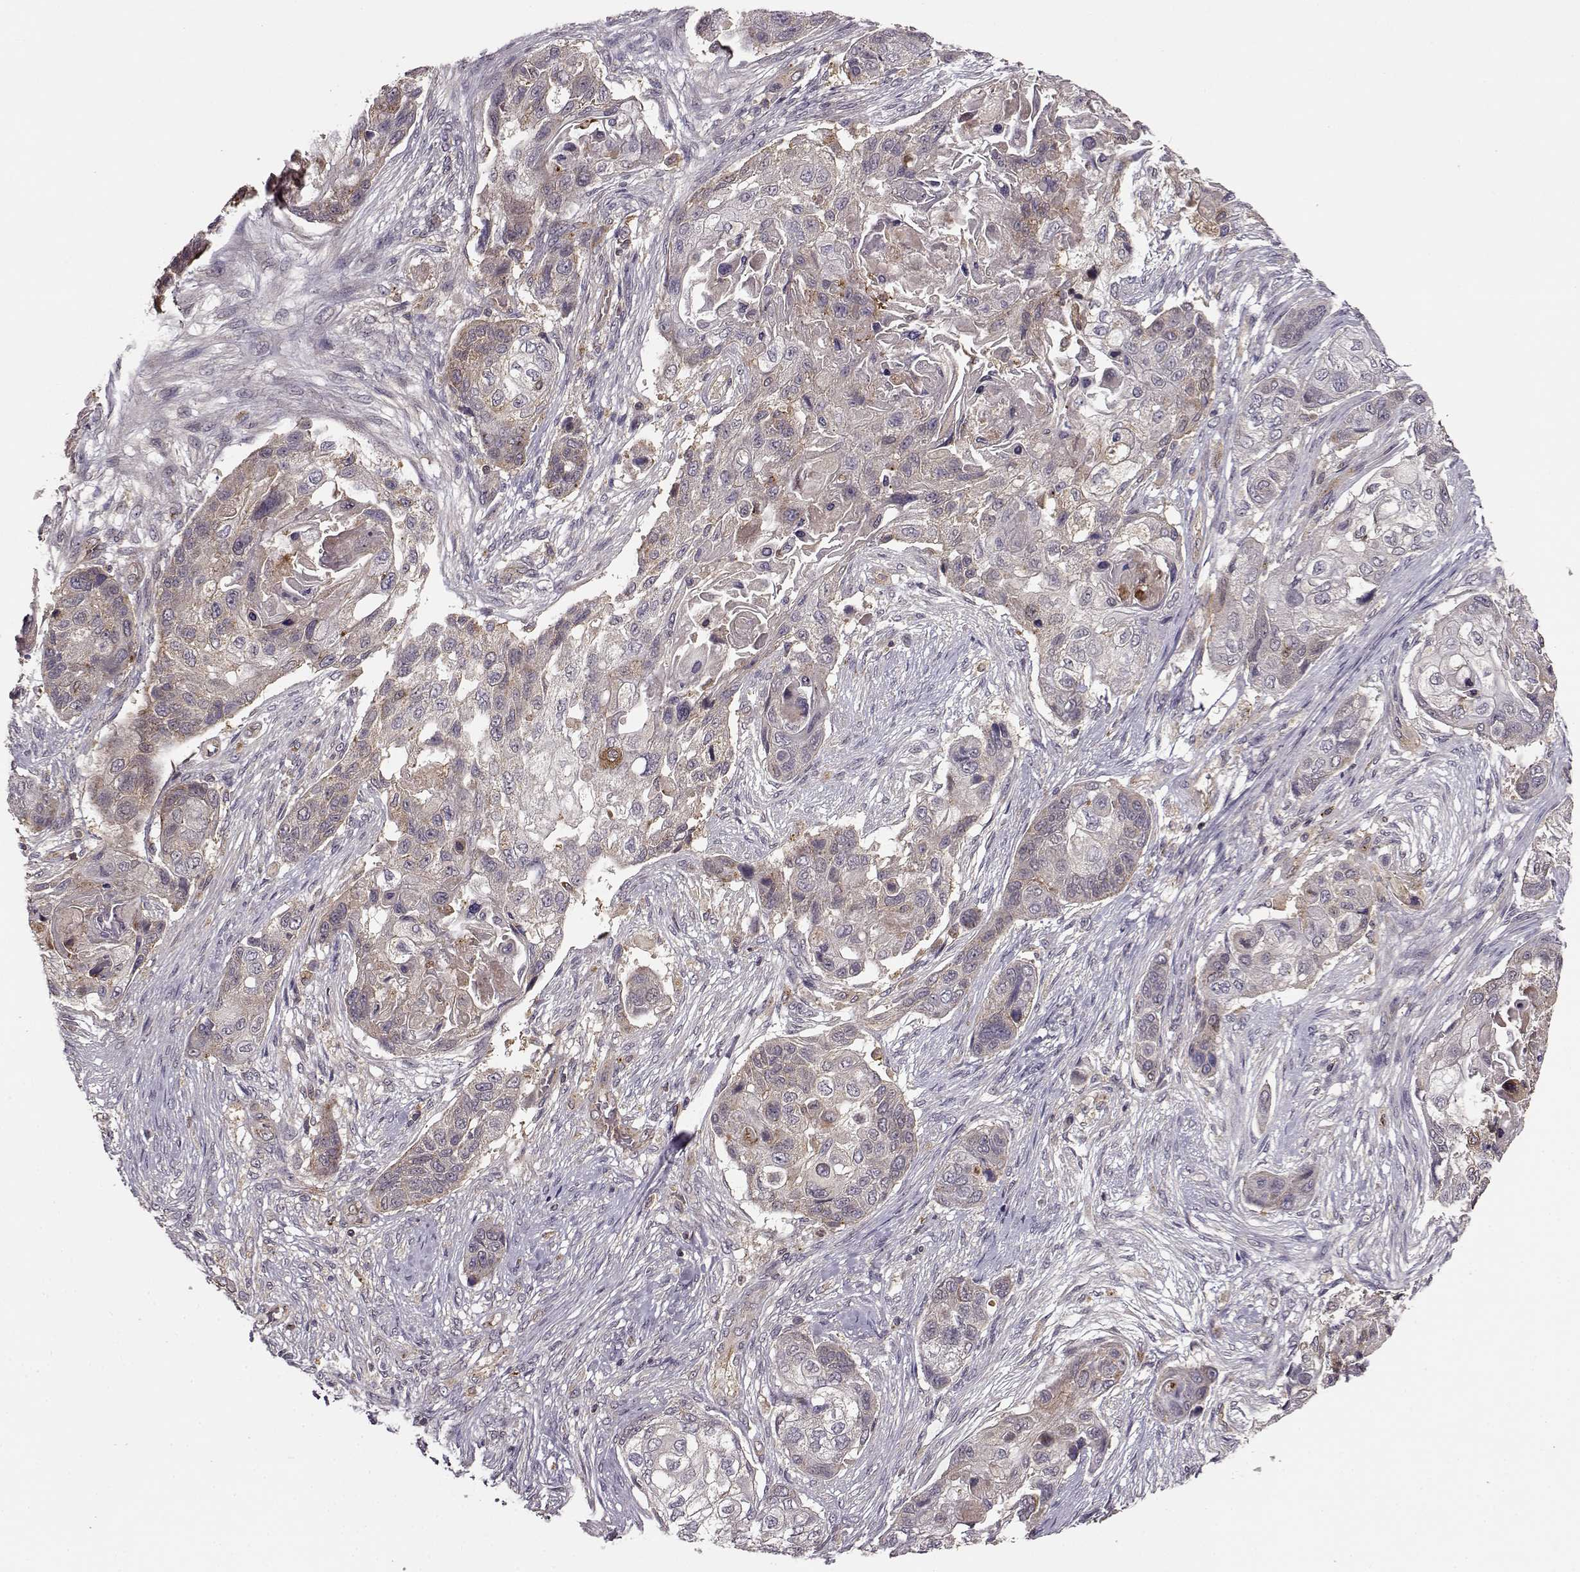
{"staining": {"intensity": "weak", "quantity": "<25%", "location": "cytoplasmic/membranous"}, "tissue": "lung cancer", "cell_type": "Tumor cells", "image_type": "cancer", "snomed": [{"axis": "morphology", "description": "Squamous cell carcinoma, NOS"}, {"axis": "topography", "description": "Lung"}], "caption": "A high-resolution image shows immunohistochemistry (IHC) staining of squamous cell carcinoma (lung), which shows no significant positivity in tumor cells.", "gene": "IFRD2", "patient": {"sex": "male", "age": 69}}